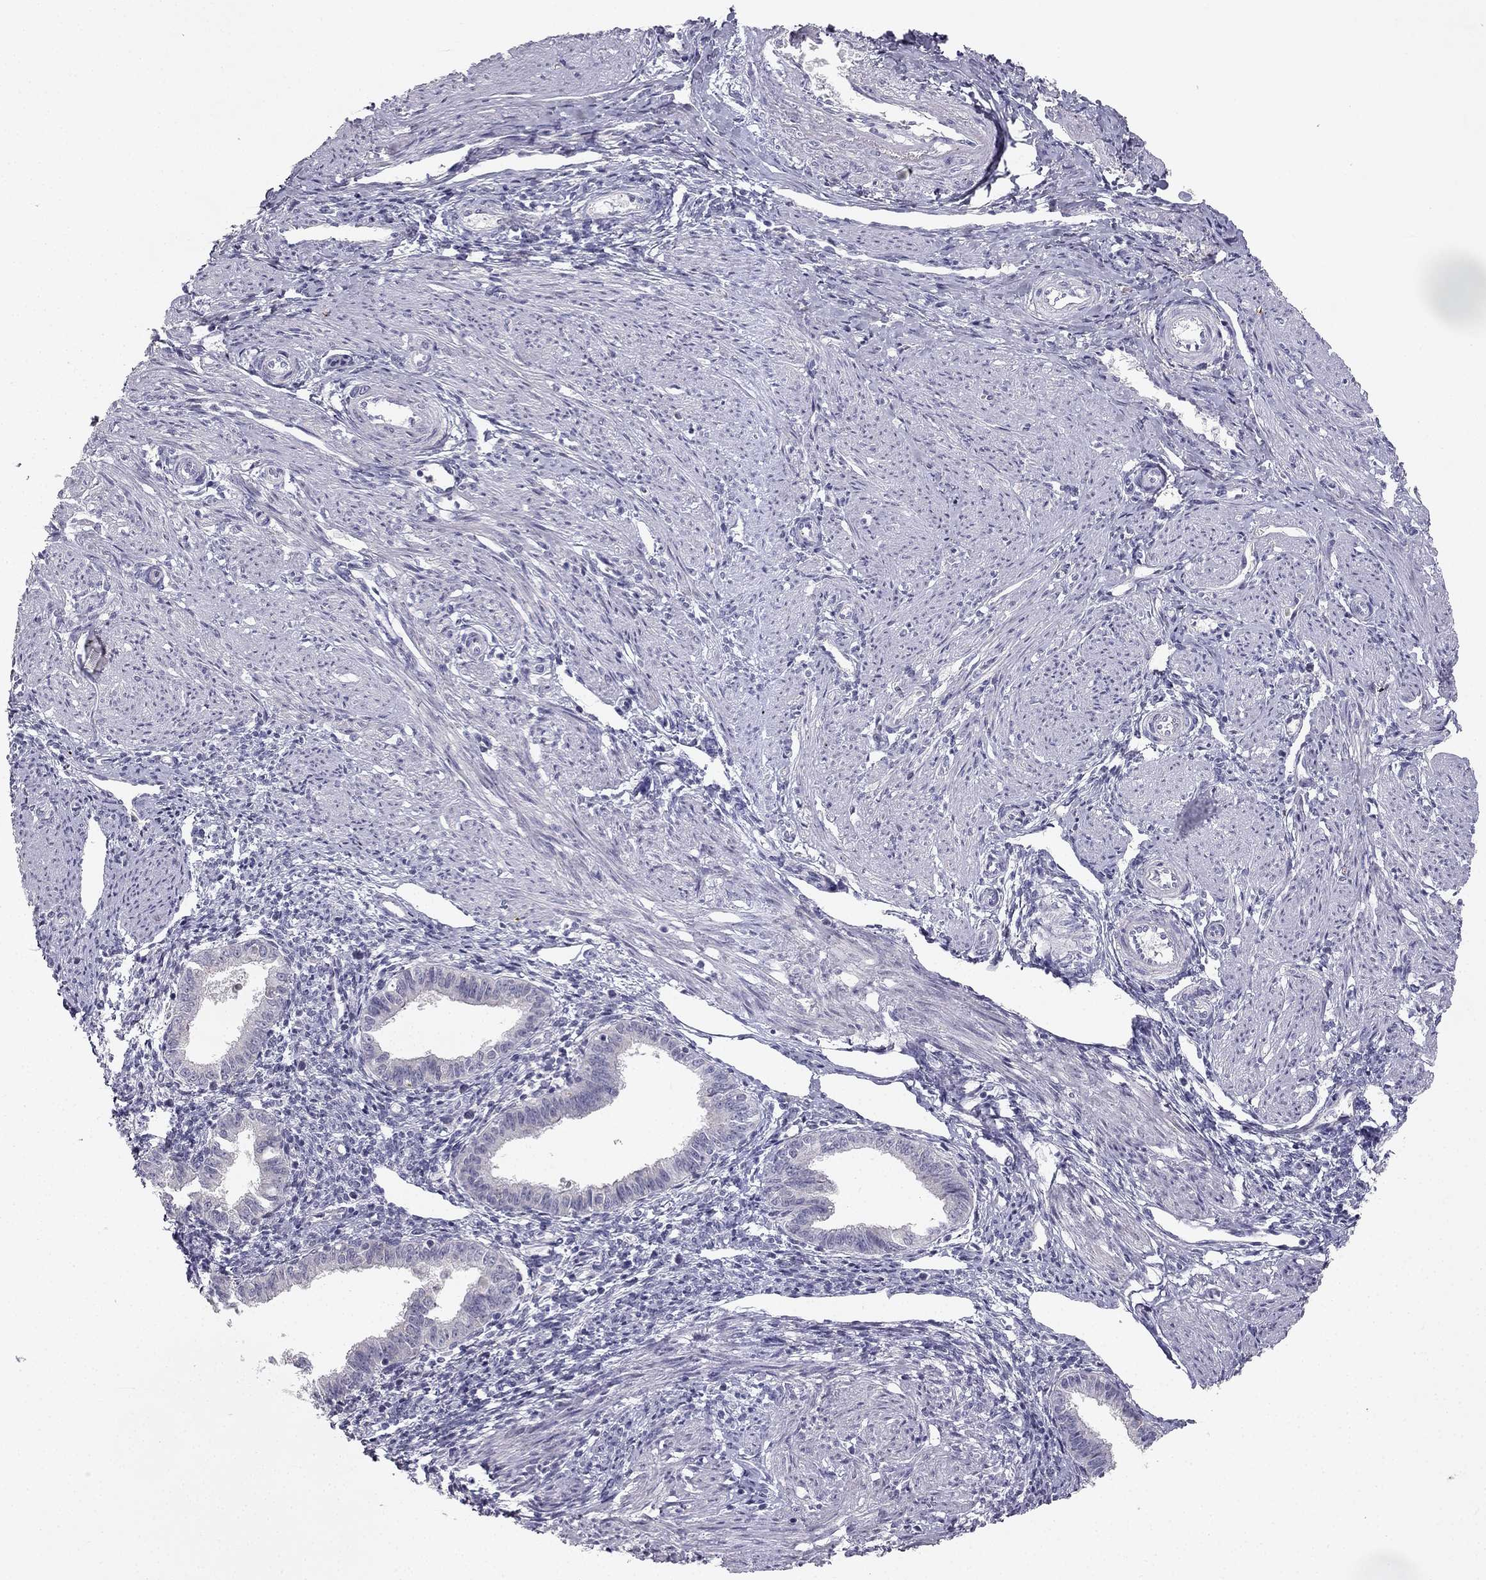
{"staining": {"intensity": "negative", "quantity": "none", "location": "none"}, "tissue": "endometrium", "cell_type": "Cells in endometrial stroma", "image_type": "normal", "snomed": [{"axis": "morphology", "description": "Normal tissue, NOS"}, {"axis": "topography", "description": "Endometrium"}], "caption": "Immunohistochemical staining of normal endometrium shows no significant staining in cells in endometrial stroma. (Brightfield microscopy of DAB immunohistochemistry (IHC) at high magnification).", "gene": "SLC6A4", "patient": {"sex": "female", "age": 37}}